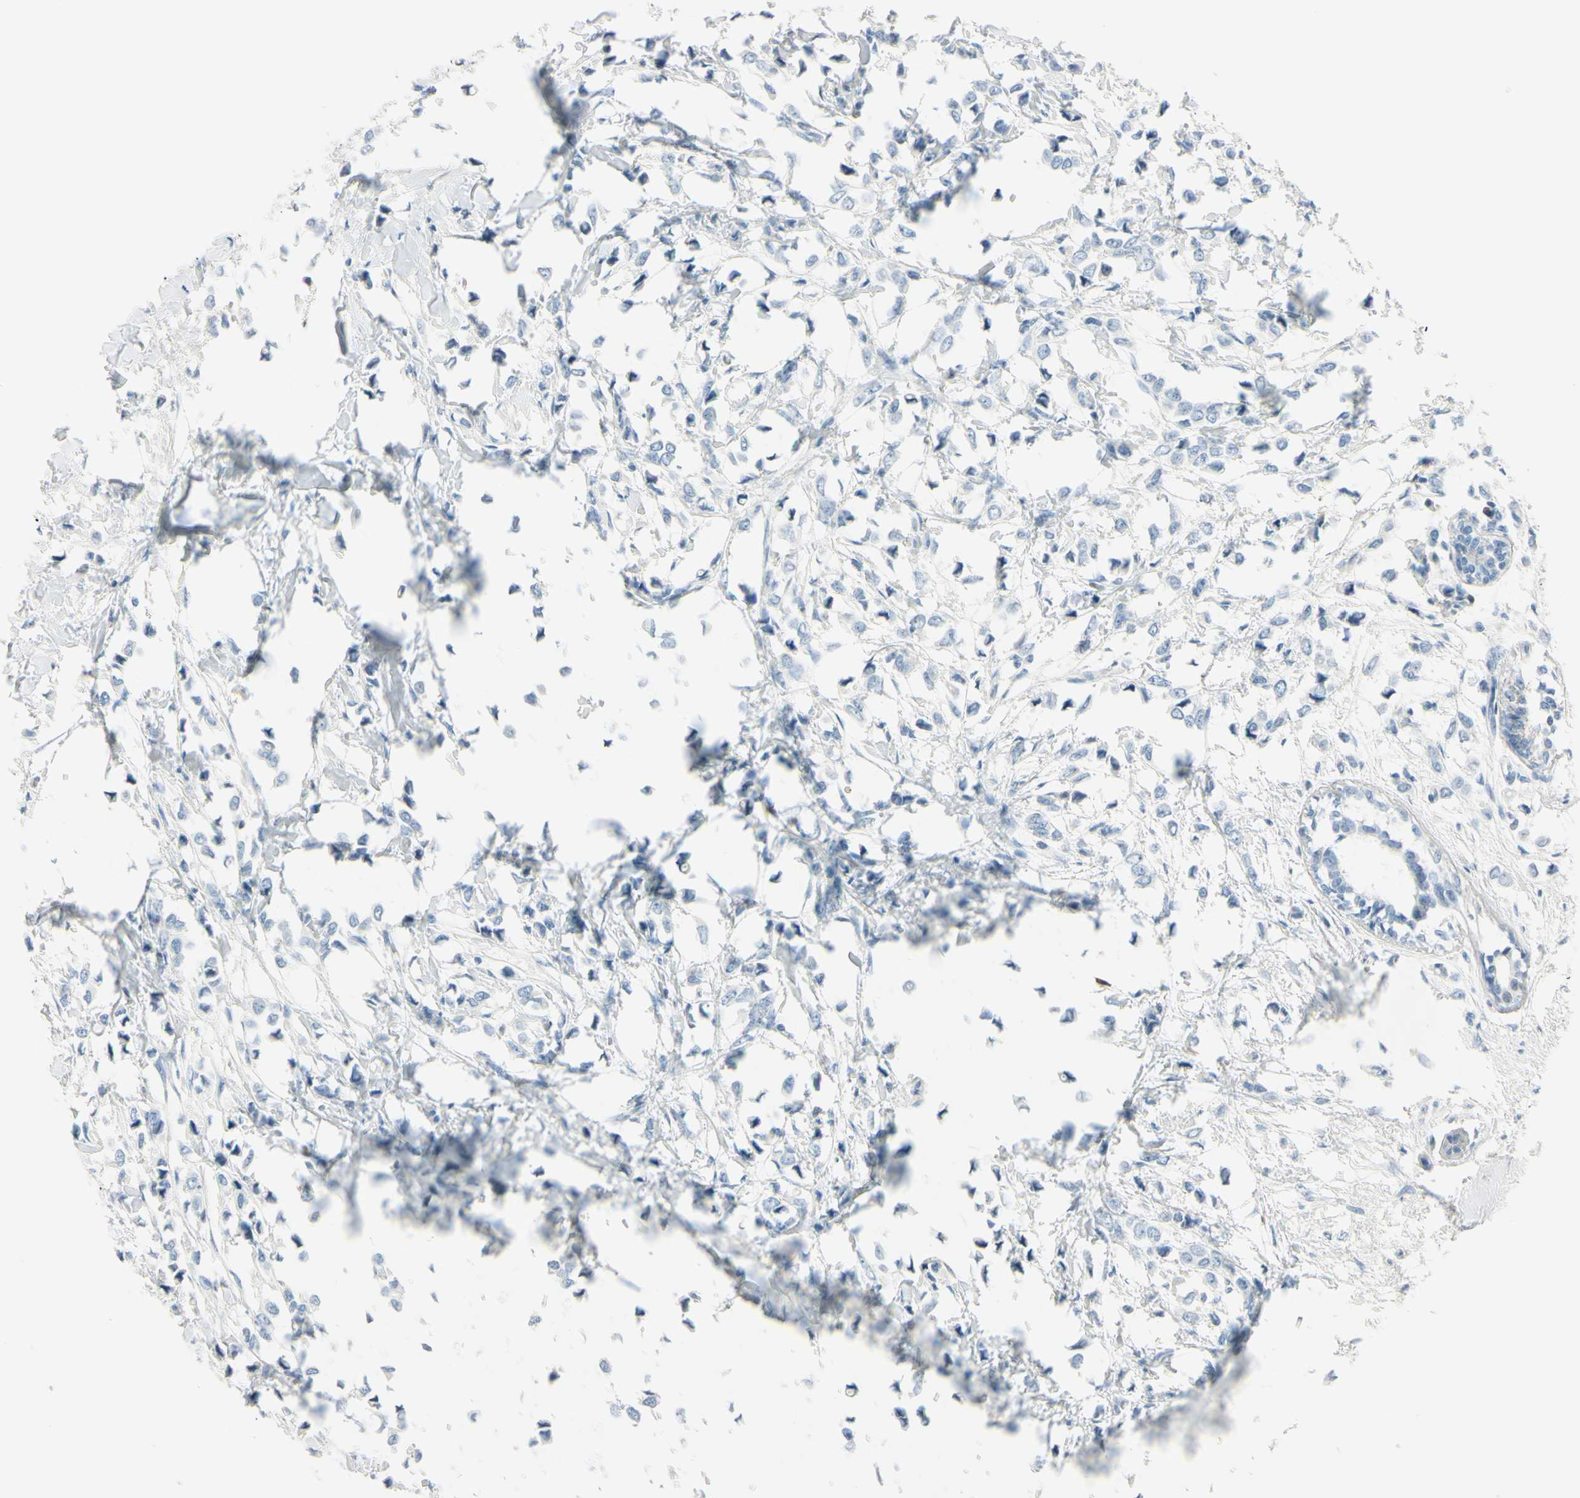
{"staining": {"intensity": "negative", "quantity": "none", "location": "none"}, "tissue": "breast cancer", "cell_type": "Tumor cells", "image_type": "cancer", "snomed": [{"axis": "morphology", "description": "Lobular carcinoma"}, {"axis": "topography", "description": "Breast"}], "caption": "Human breast cancer (lobular carcinoma) stained for a protein using IHC reveals no positivity in tumor cells.", "gene": "ASB9", "patient": {"sex": "female", "age": 51}}